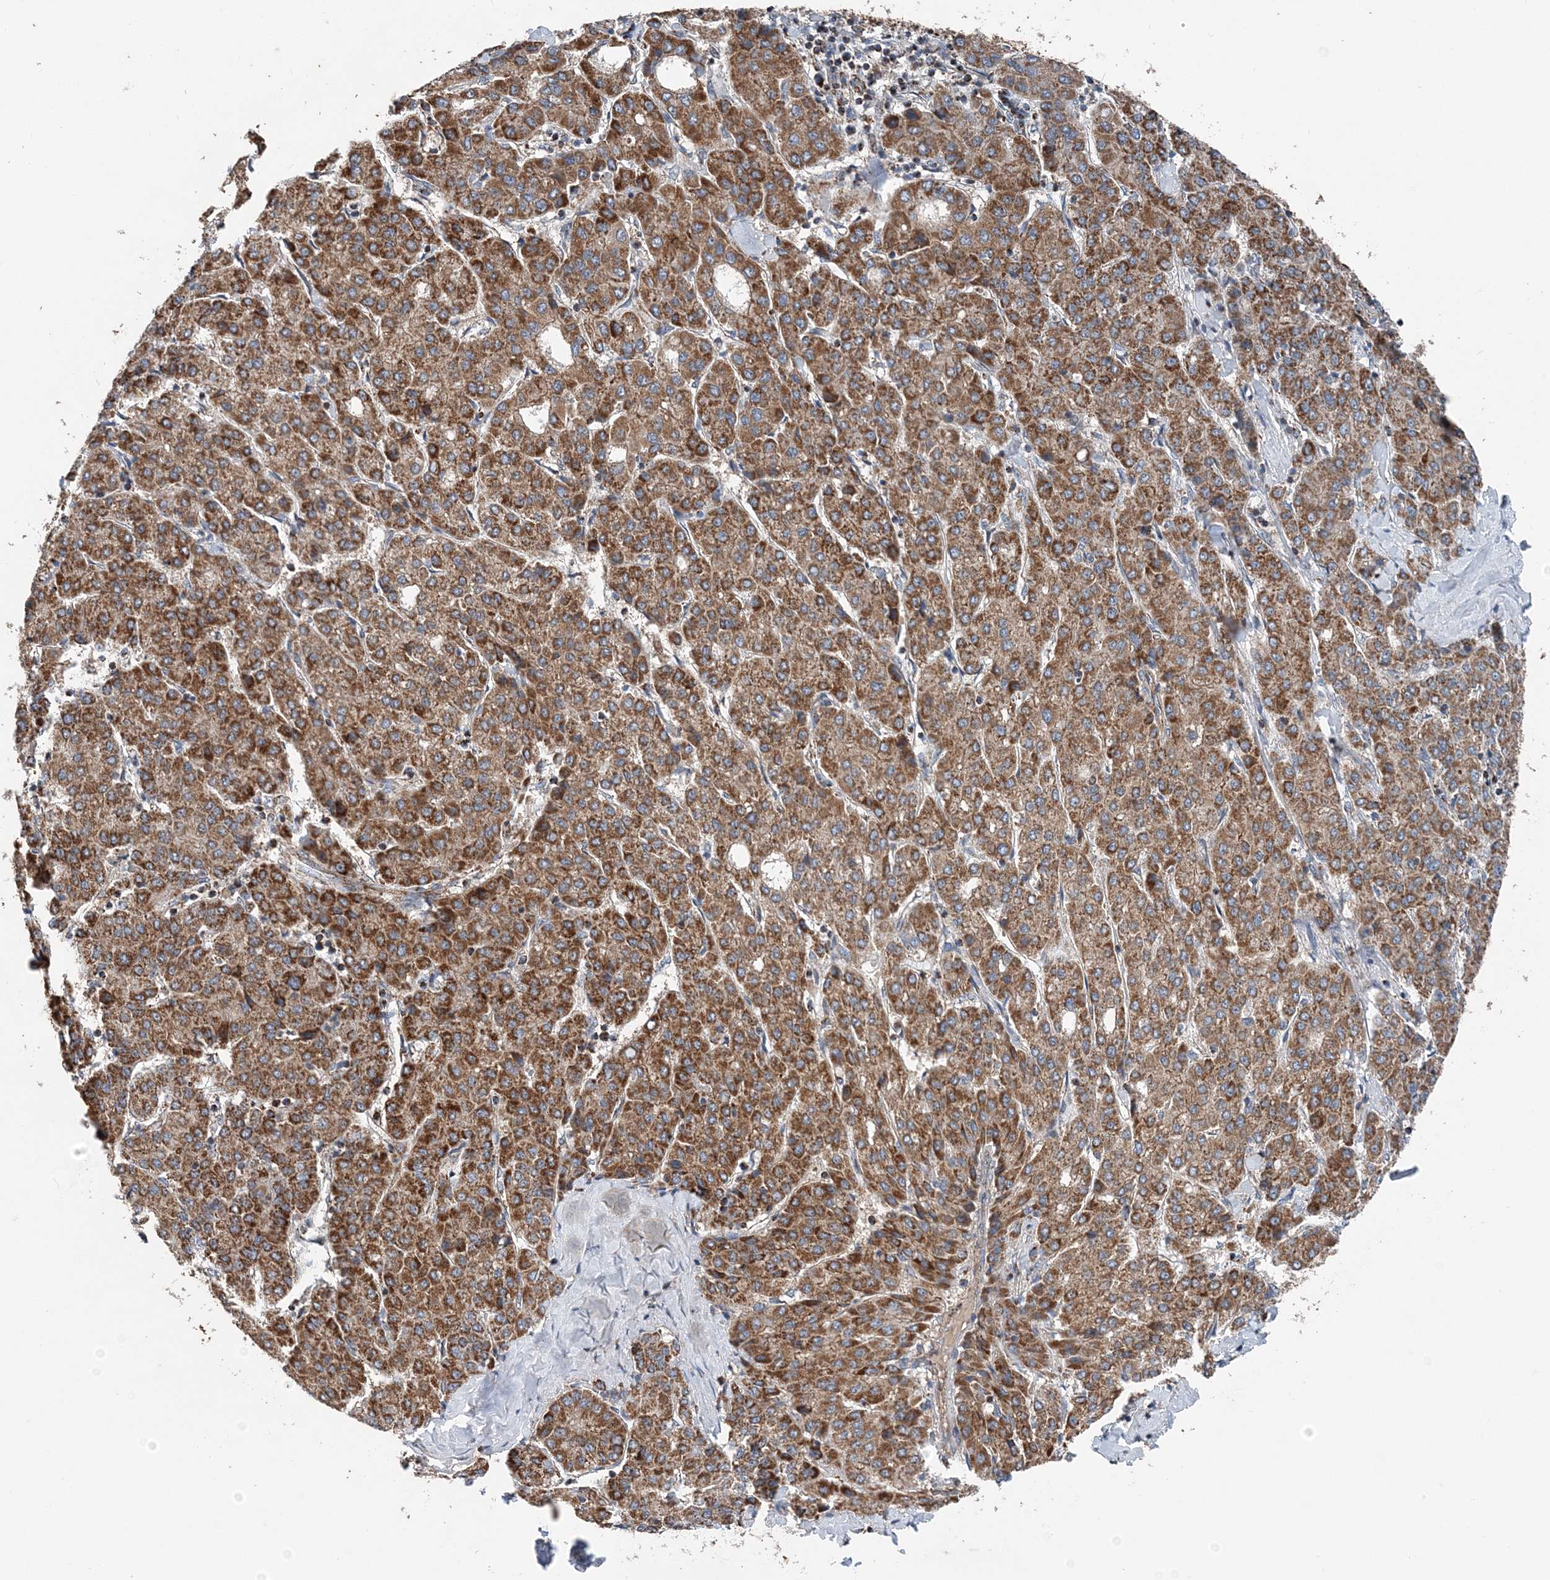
{"staining": {"intensity": "strong", "quantity": ">75%", "location": "cytoplasmic/membranous"}, "tissue": "liver cancer", "cell_type": "Tumor cells", "image_type": "cancer", "snomed": [{"axis": "morphology", "description": "Carcinoma, Hepatocellular, NOS"}, {"axis": "topography", "description": "Liver"}], "caption": "Protein expression analysis of liver cancer (hepatocellular carcinoma) reveals strong cytoplasmic/membranous staining in about >75% of tumor cells.", "gene": "SPRY2", "patient": {"sex": "male", "age": 65}}